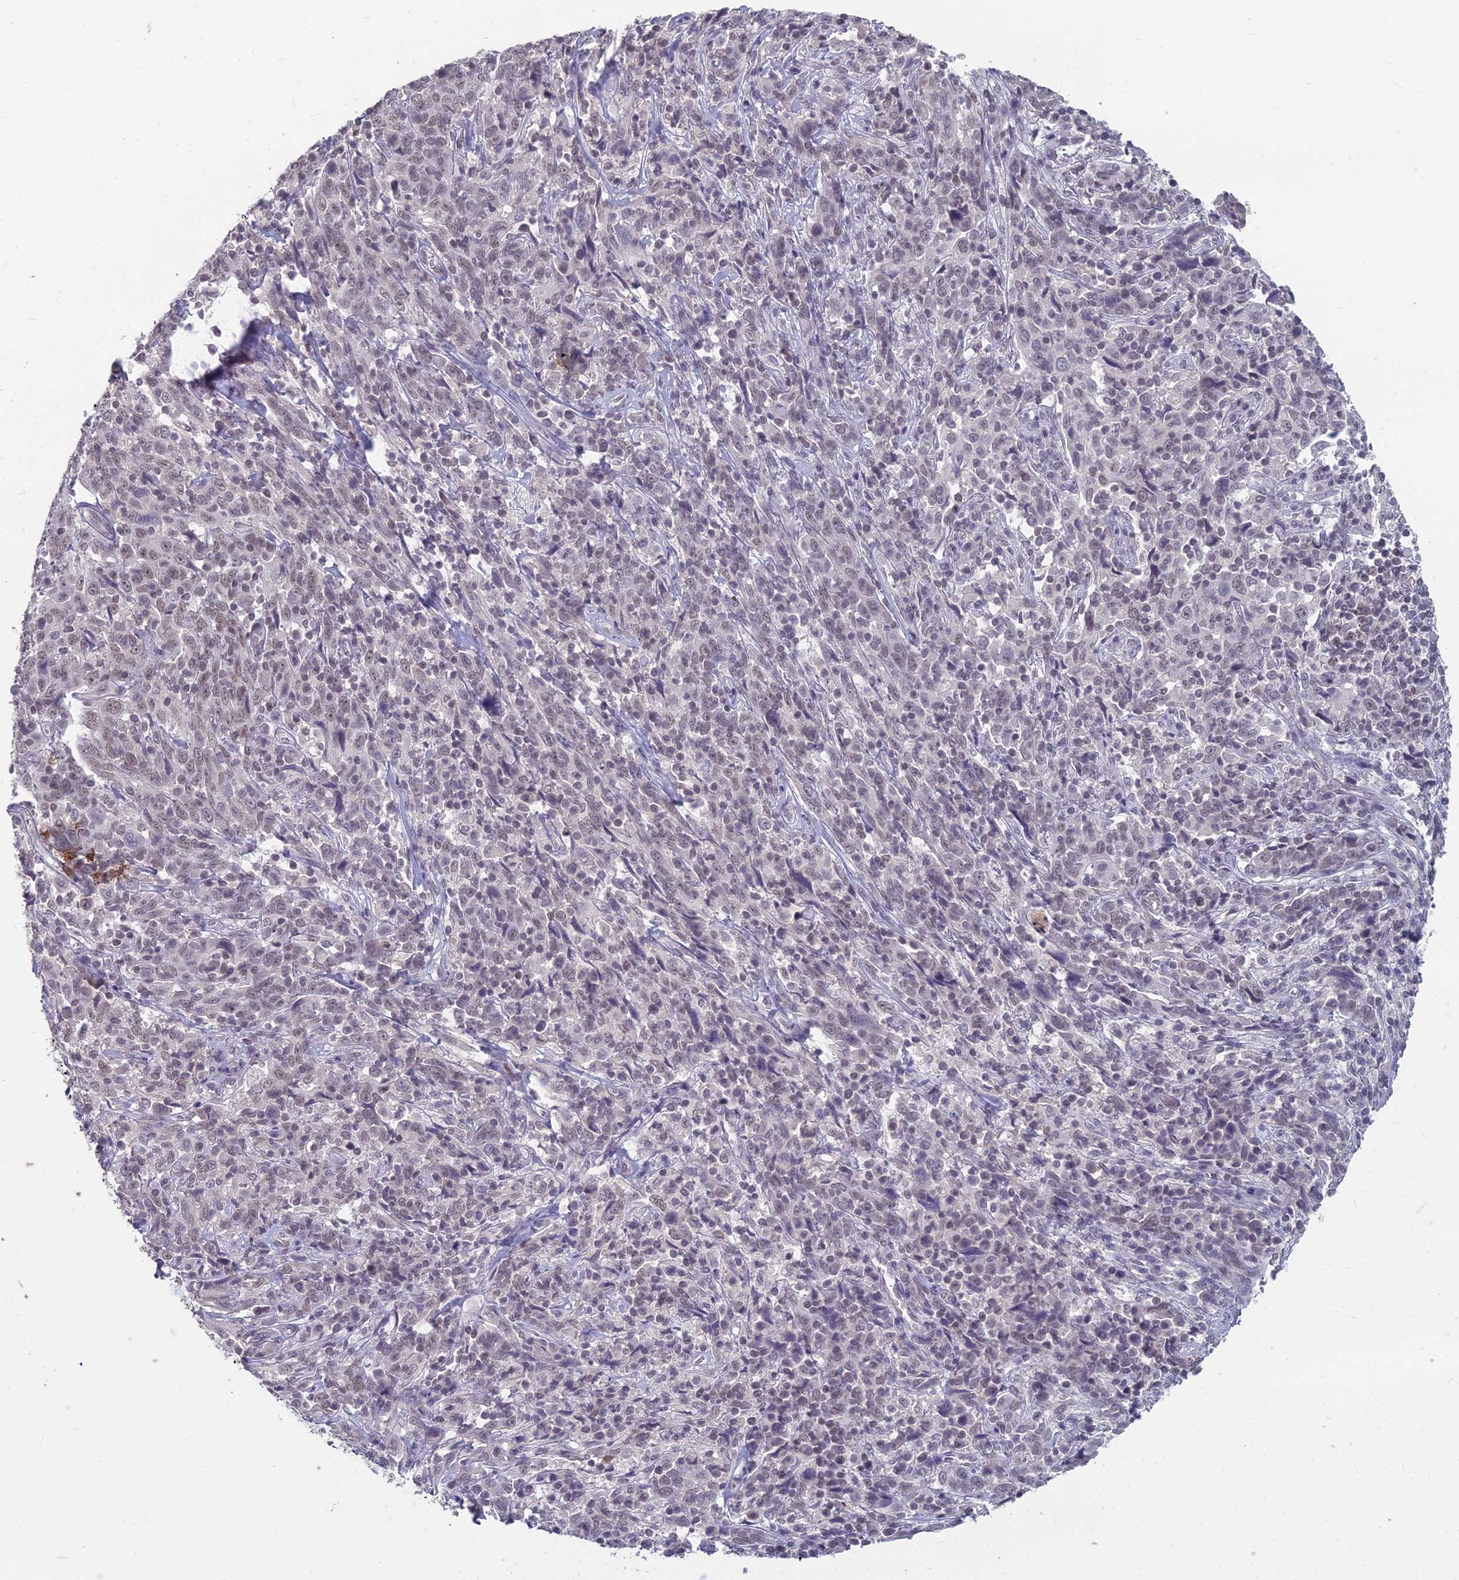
{"staining": {"intensity": "moderate", "quantity": "25%-75%", "location": "nuclear"}, "tissue": "cervical cancer", "cell_type": "Tumor cells", "image_type": "cancer", "snomed": [{"axis": "morphology", "description": "Squamous cell carcinoma, NOS"}, {"axis": "topography", "description": "Cervix"}], "caption": "Tumor cells exhibit medium levels of moderate nuclear positivity in approximately 25%-75% of cells in human cervical cancer. (Brightfield microscopy of DAB IHC at high magnification).", "gene": "KAT7", "patient": {"sex": "female", "age": 46}}